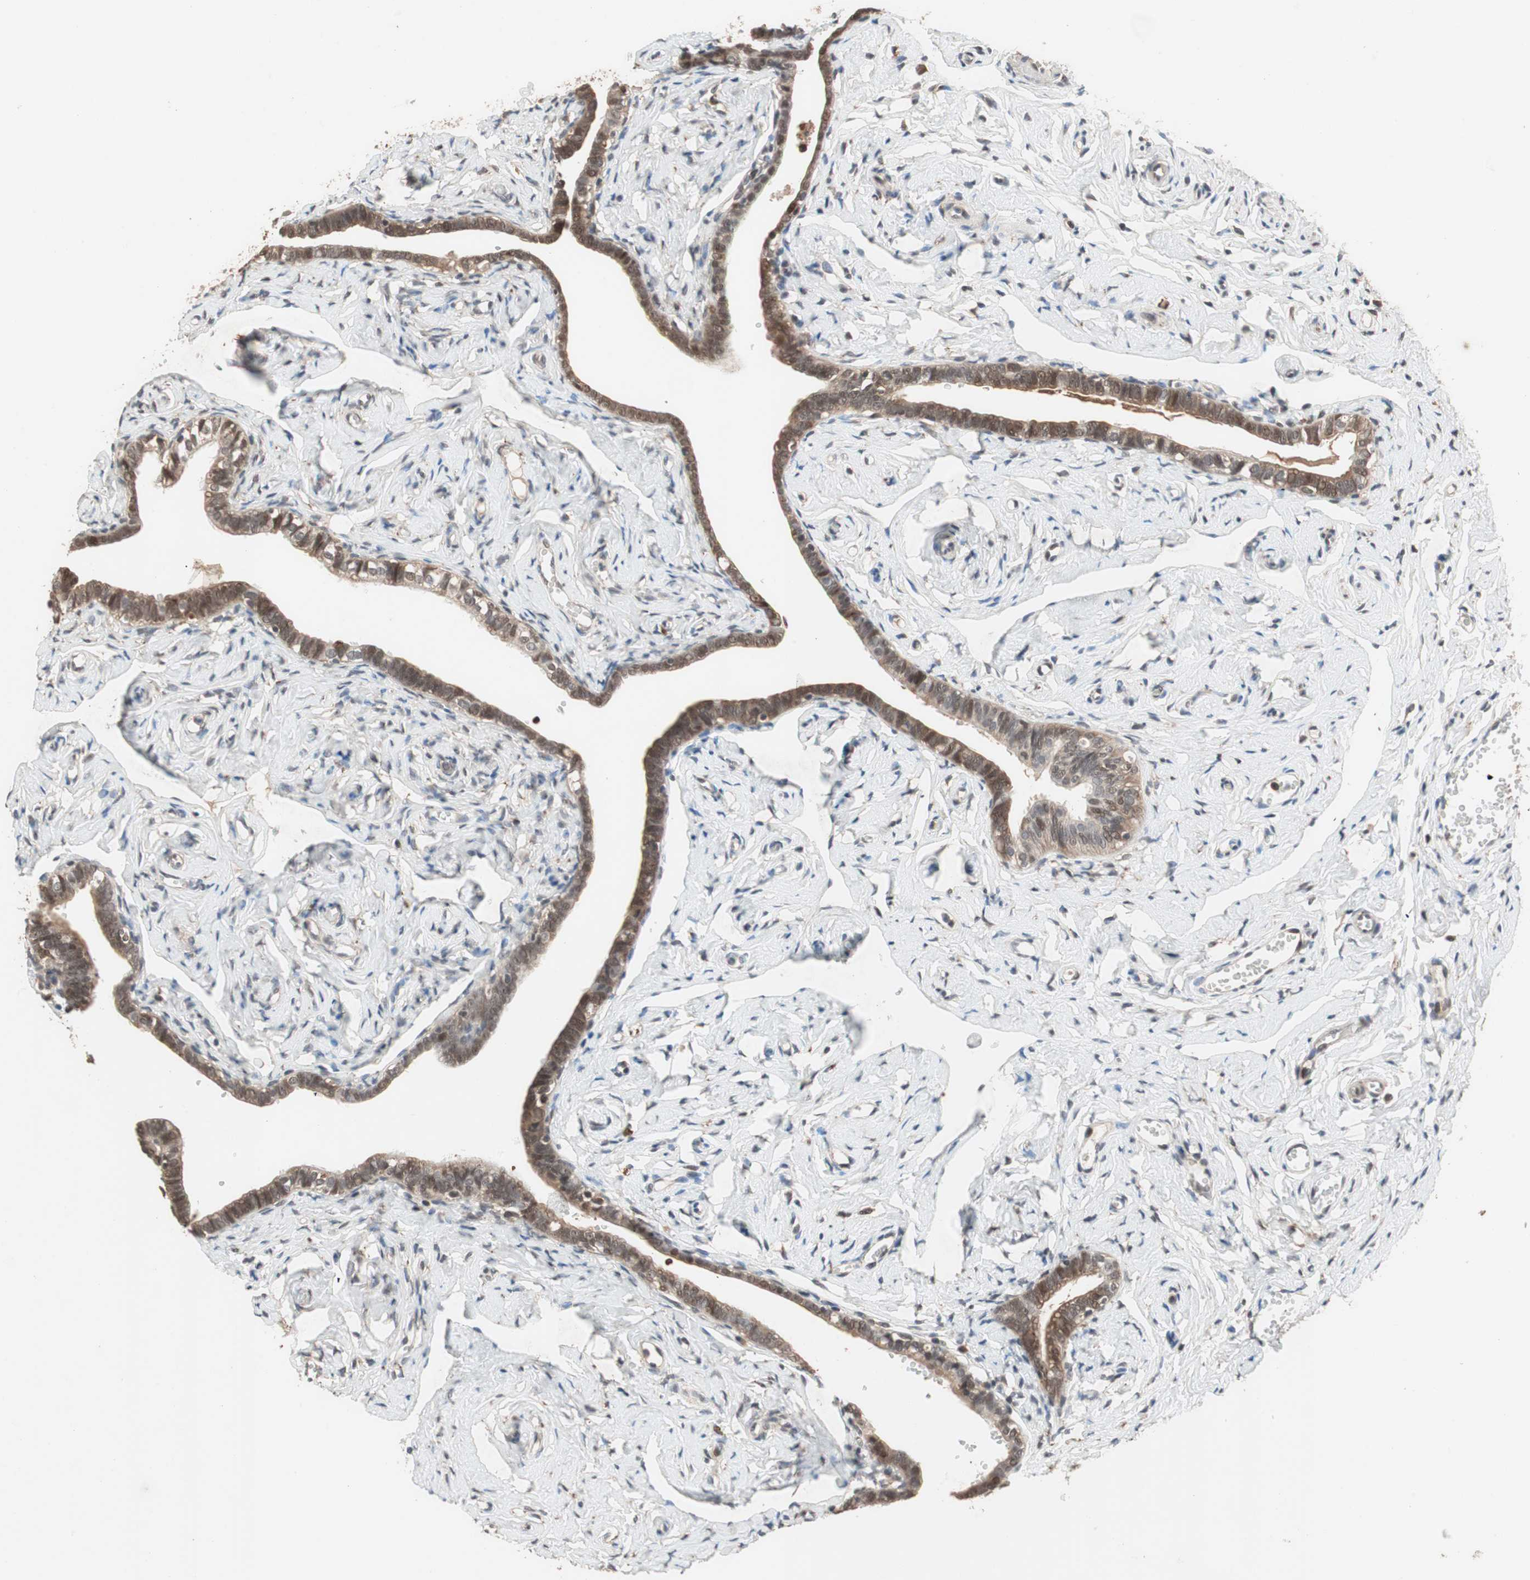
{"staining": {"intensity": "moderate", "quantity": ">75%", "location": "cytoplasmic/membranous,nuclear"}, "tissue": "fallopian tube", "cell_type": "Glandular cells", "image_type": "normal", "snomed": [{"axis": "morphology", "description": "Normal tissue, NOS"}, {"axis": "topography", "description": "Fallopian tube"}], "caption": "Protein expression analysis of unremarkable fallopian tube exhibits moderate cytoplasmic/membranous,nuclear expression in approximately >75% of glandular cells. Nuclei are stained in blue.", "gene": "GART", "patient": {"sex": "female", "age": 71}}